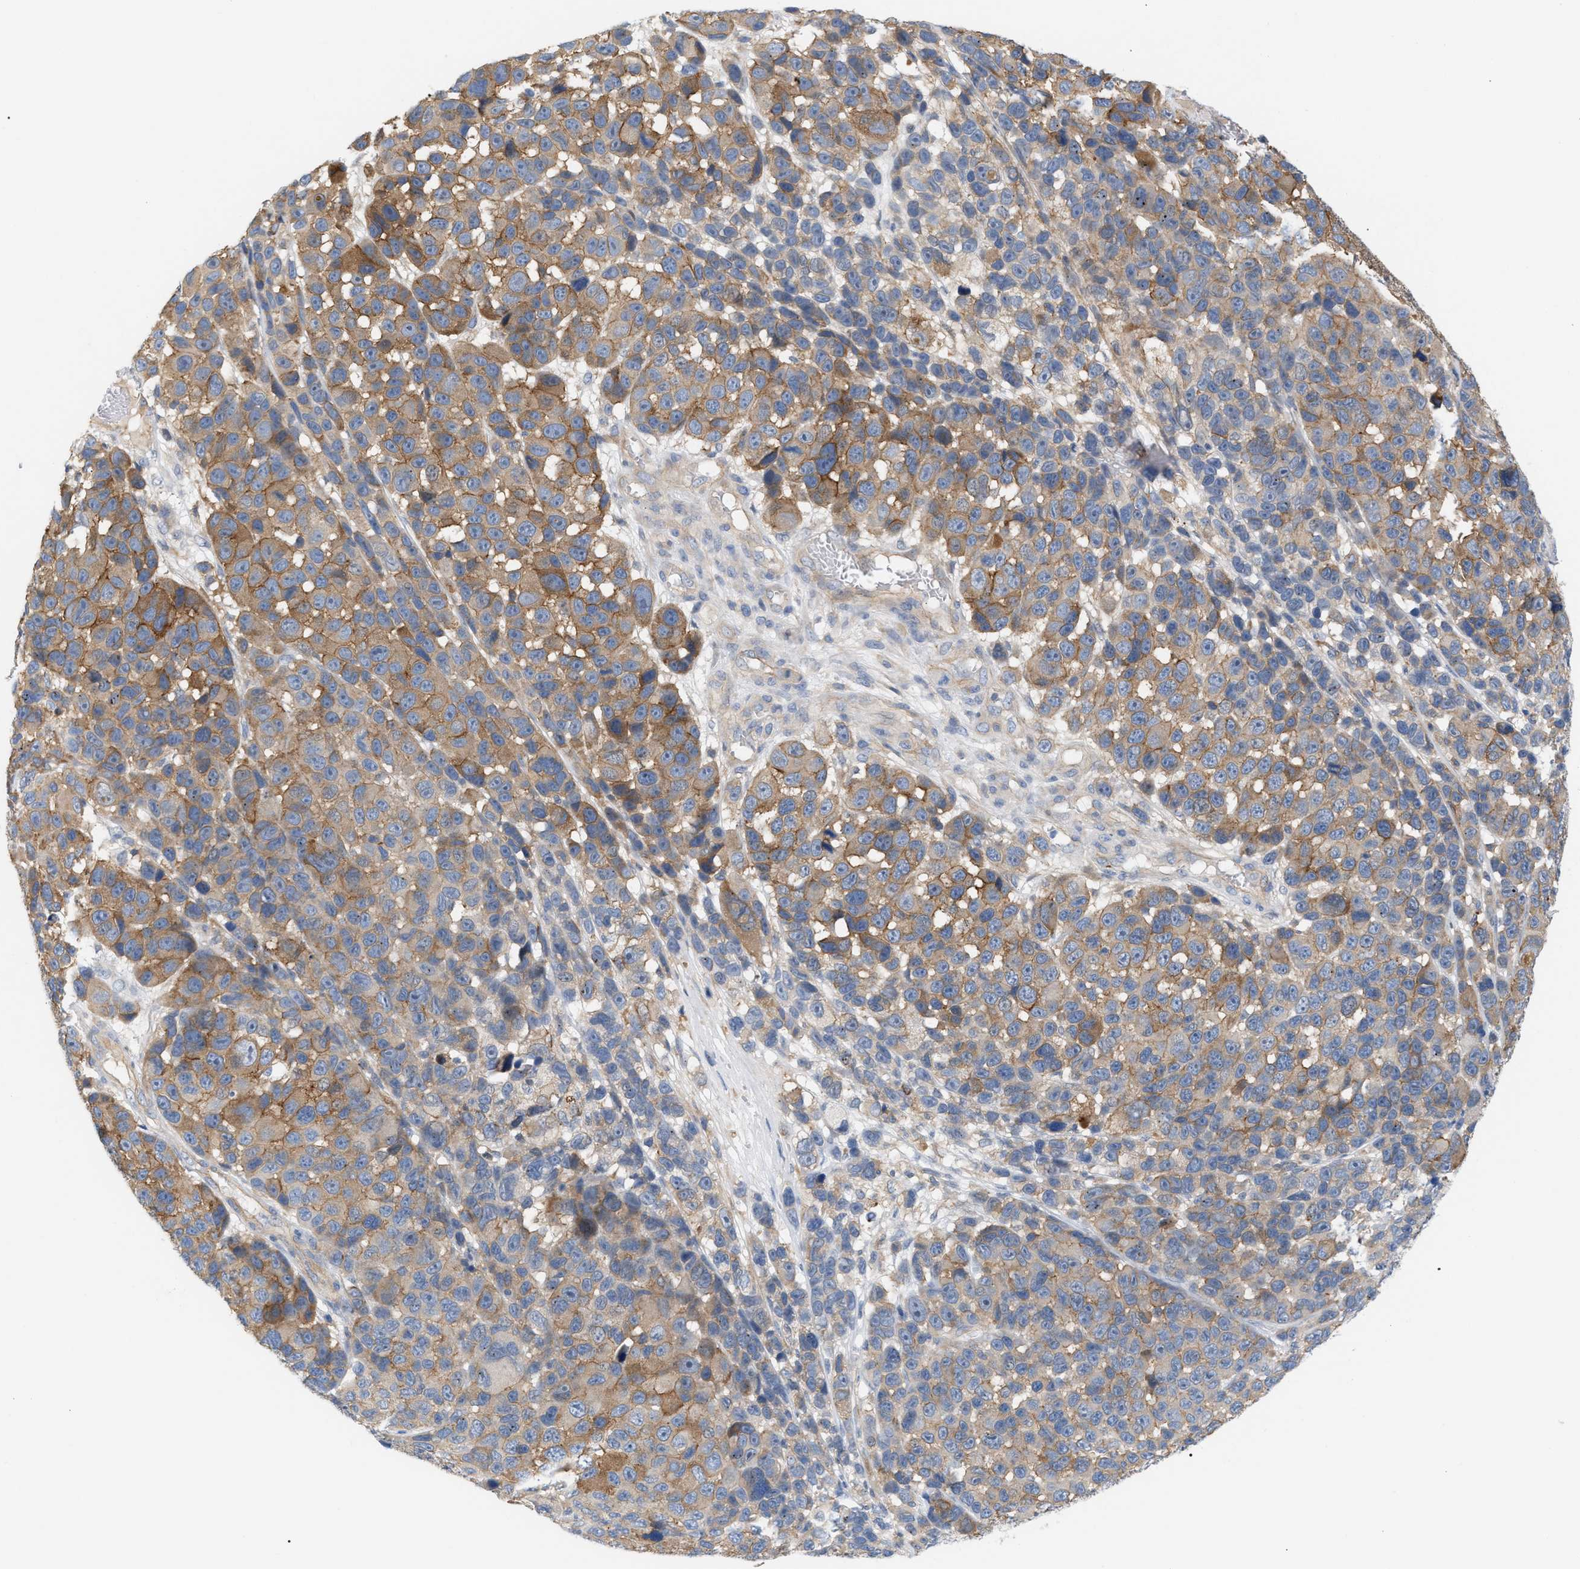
{"staining": {"intensity": "moderate", "quantity": ">75%", "location": "cytoplasmic/membranous"}, "tissue": "melanoma", "cell_type": "Tumor cells", "image_type": "cancer", "snomed": [{"axis": "morphology", "description": "Malignant melanoma, NOS"}, {"axis": "topography", "description": "Skin"}], "caption": "Moderate cytoplasmic/membranous positivity for a protein is identified in about >75% of tumor cells of malignant melanoma using IHC.", "gene": "LRCH1", "patient": {"sex": "male", "age": 53}}